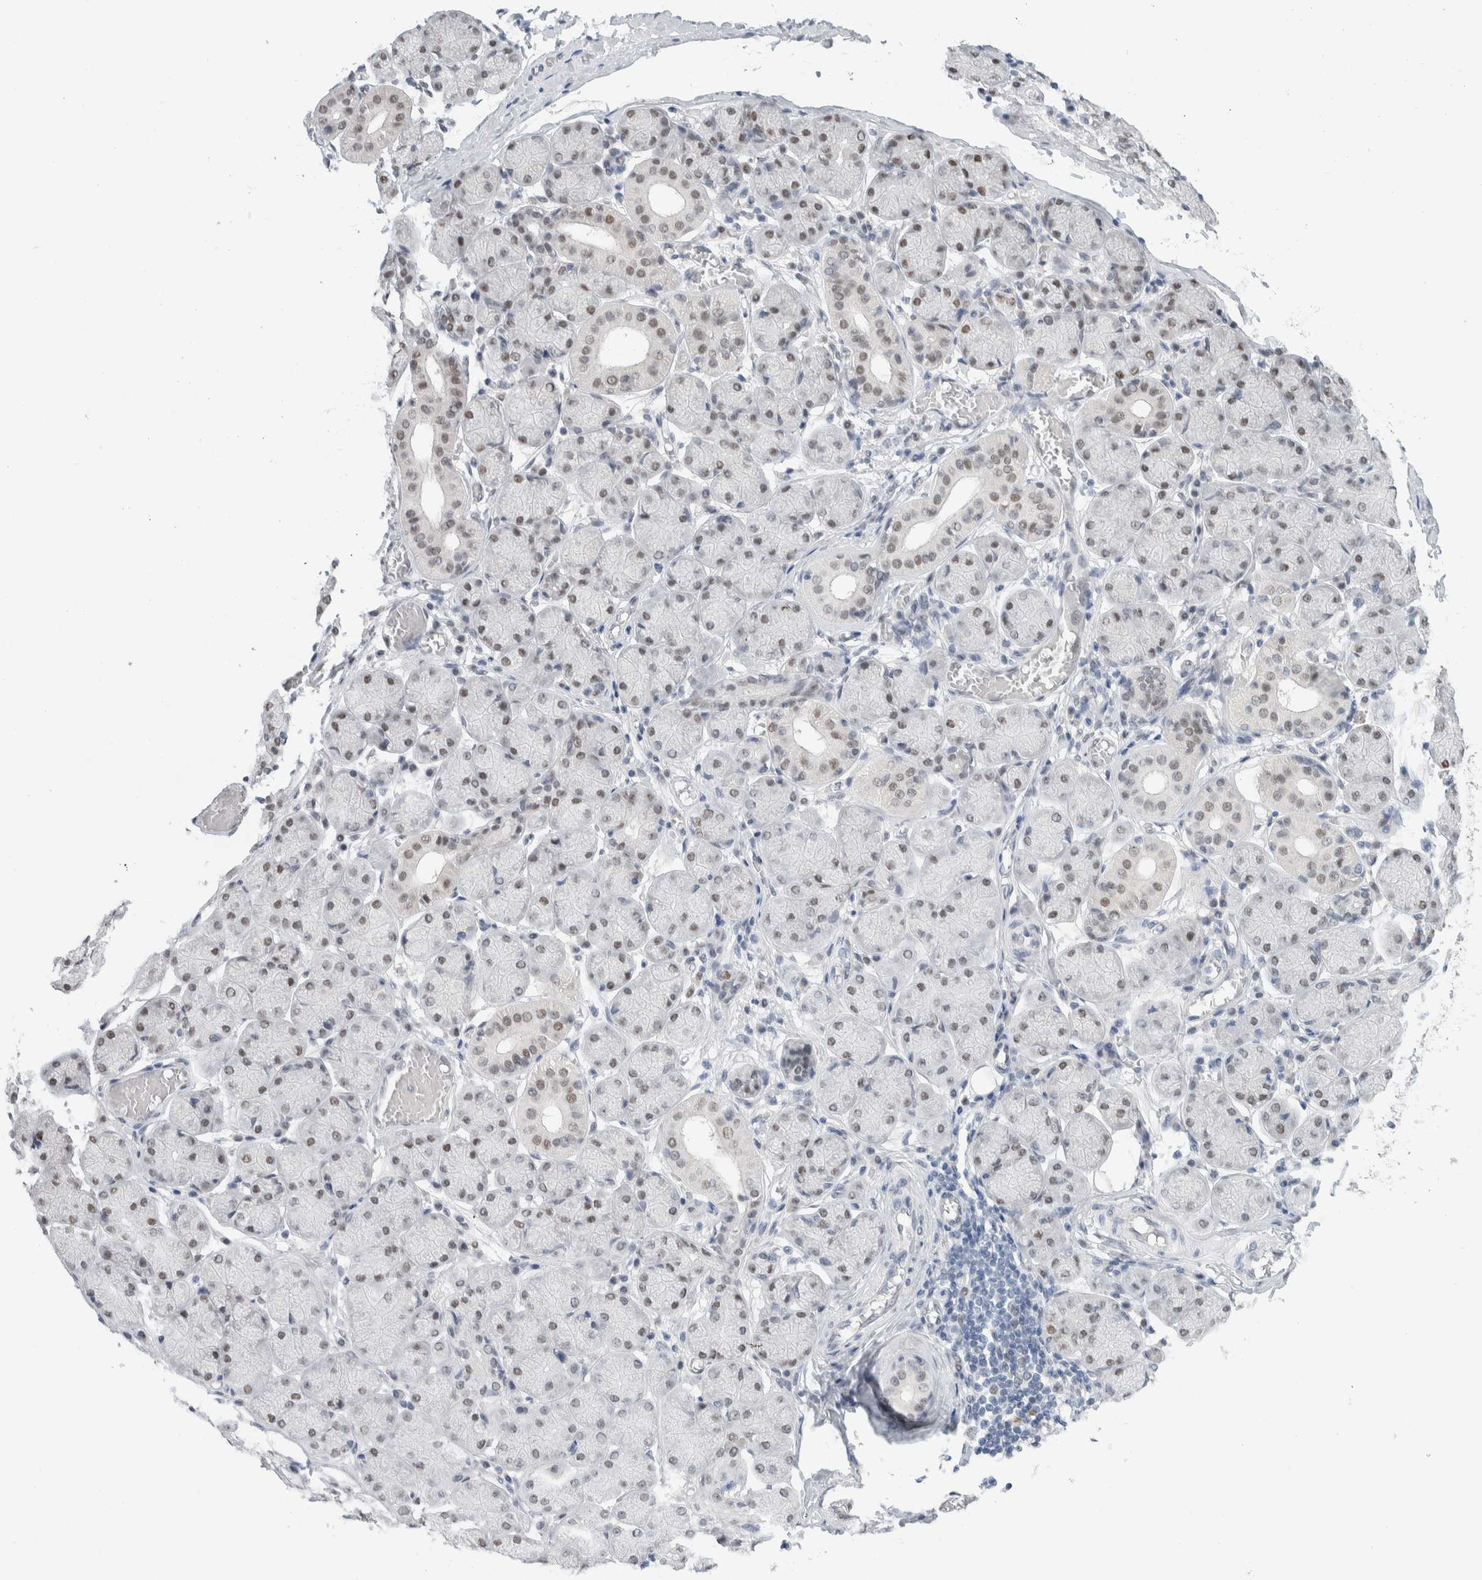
{"staining": {"intensity": "weak", "quantity": "25%-75%", "location": "nuclear"}, "tissue": "salivary gland", "cell_type": "Glandular cells", "image_type": "normal", "snomed": [{"axis": "morphology", "description": "Normal tissue, NOS"}, {"axis": "topography", "description": "Salivary gland"}], "caption": "An image of human salivary gland stained for a protein exhibits weak nuclear brown staining in glandular cells. (Stains: DAB (3,3'-diaminobenzidine) in brown, nuclei in blue, Microscopy: brightfield microscopy at high magnification).", "gene": "PRMT1", "patient": {"sex": "female", "age": 24}}